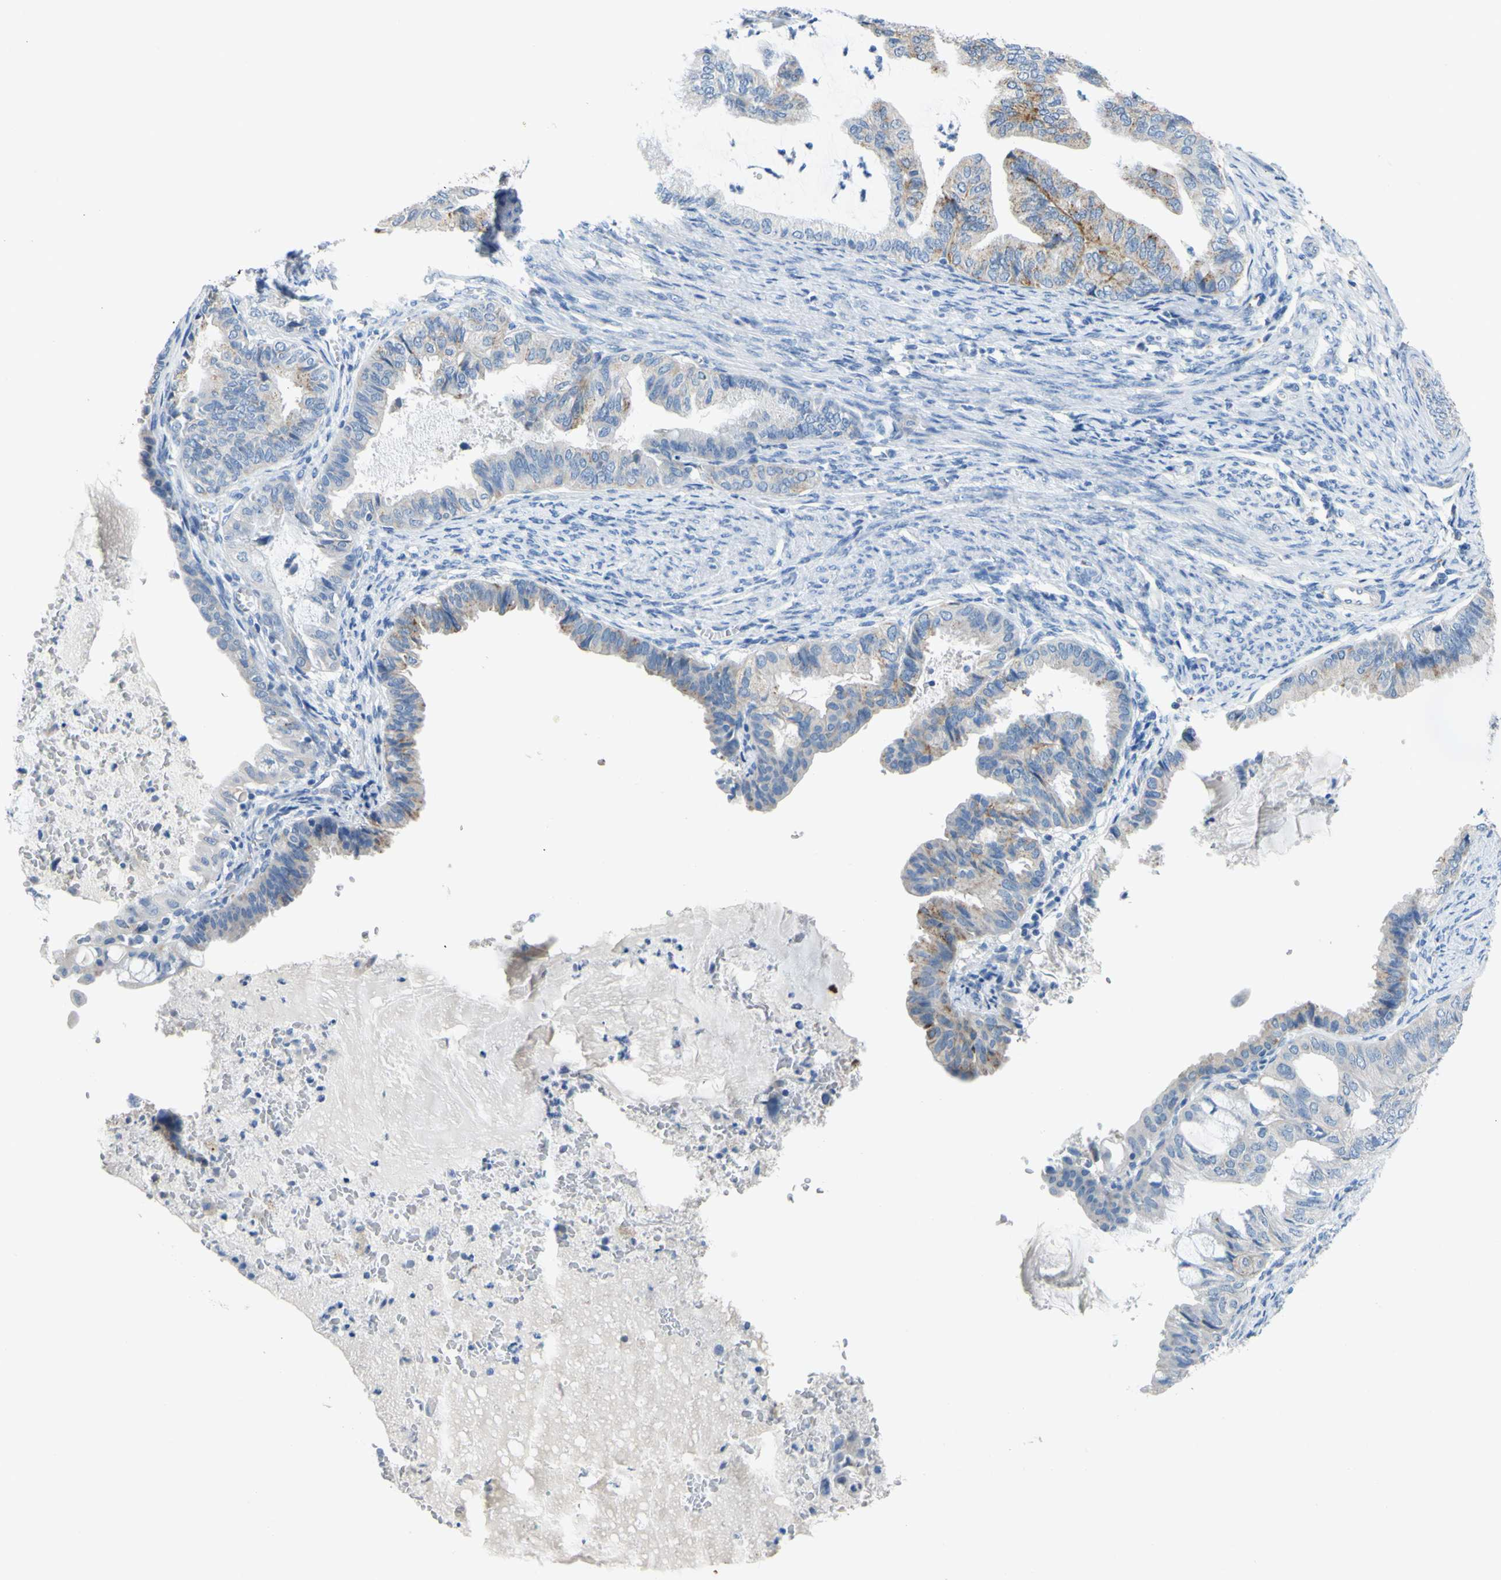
{"staining": {"intensity": "moderate", "quantity": "<25%", "location": "cytoplasmic/membranous"}, "tissue": "endometrial cancer", "cell_type": "Tumor cells", "image_type": "cancer", "snomed": [{"axis": "morphology", "description": "Adenocarcinoma, NOS"}, {"axis": "topography", "description": "Endometrium"}], "caption": "This is a photomicrograph of IHC staining of adenocarcinoma (endometrial), which shows moderate expression in the cytoplasmic/membranous of tumor cells.", "gene": "CDH10", "patient": {"sex": "female", "age": 86}}